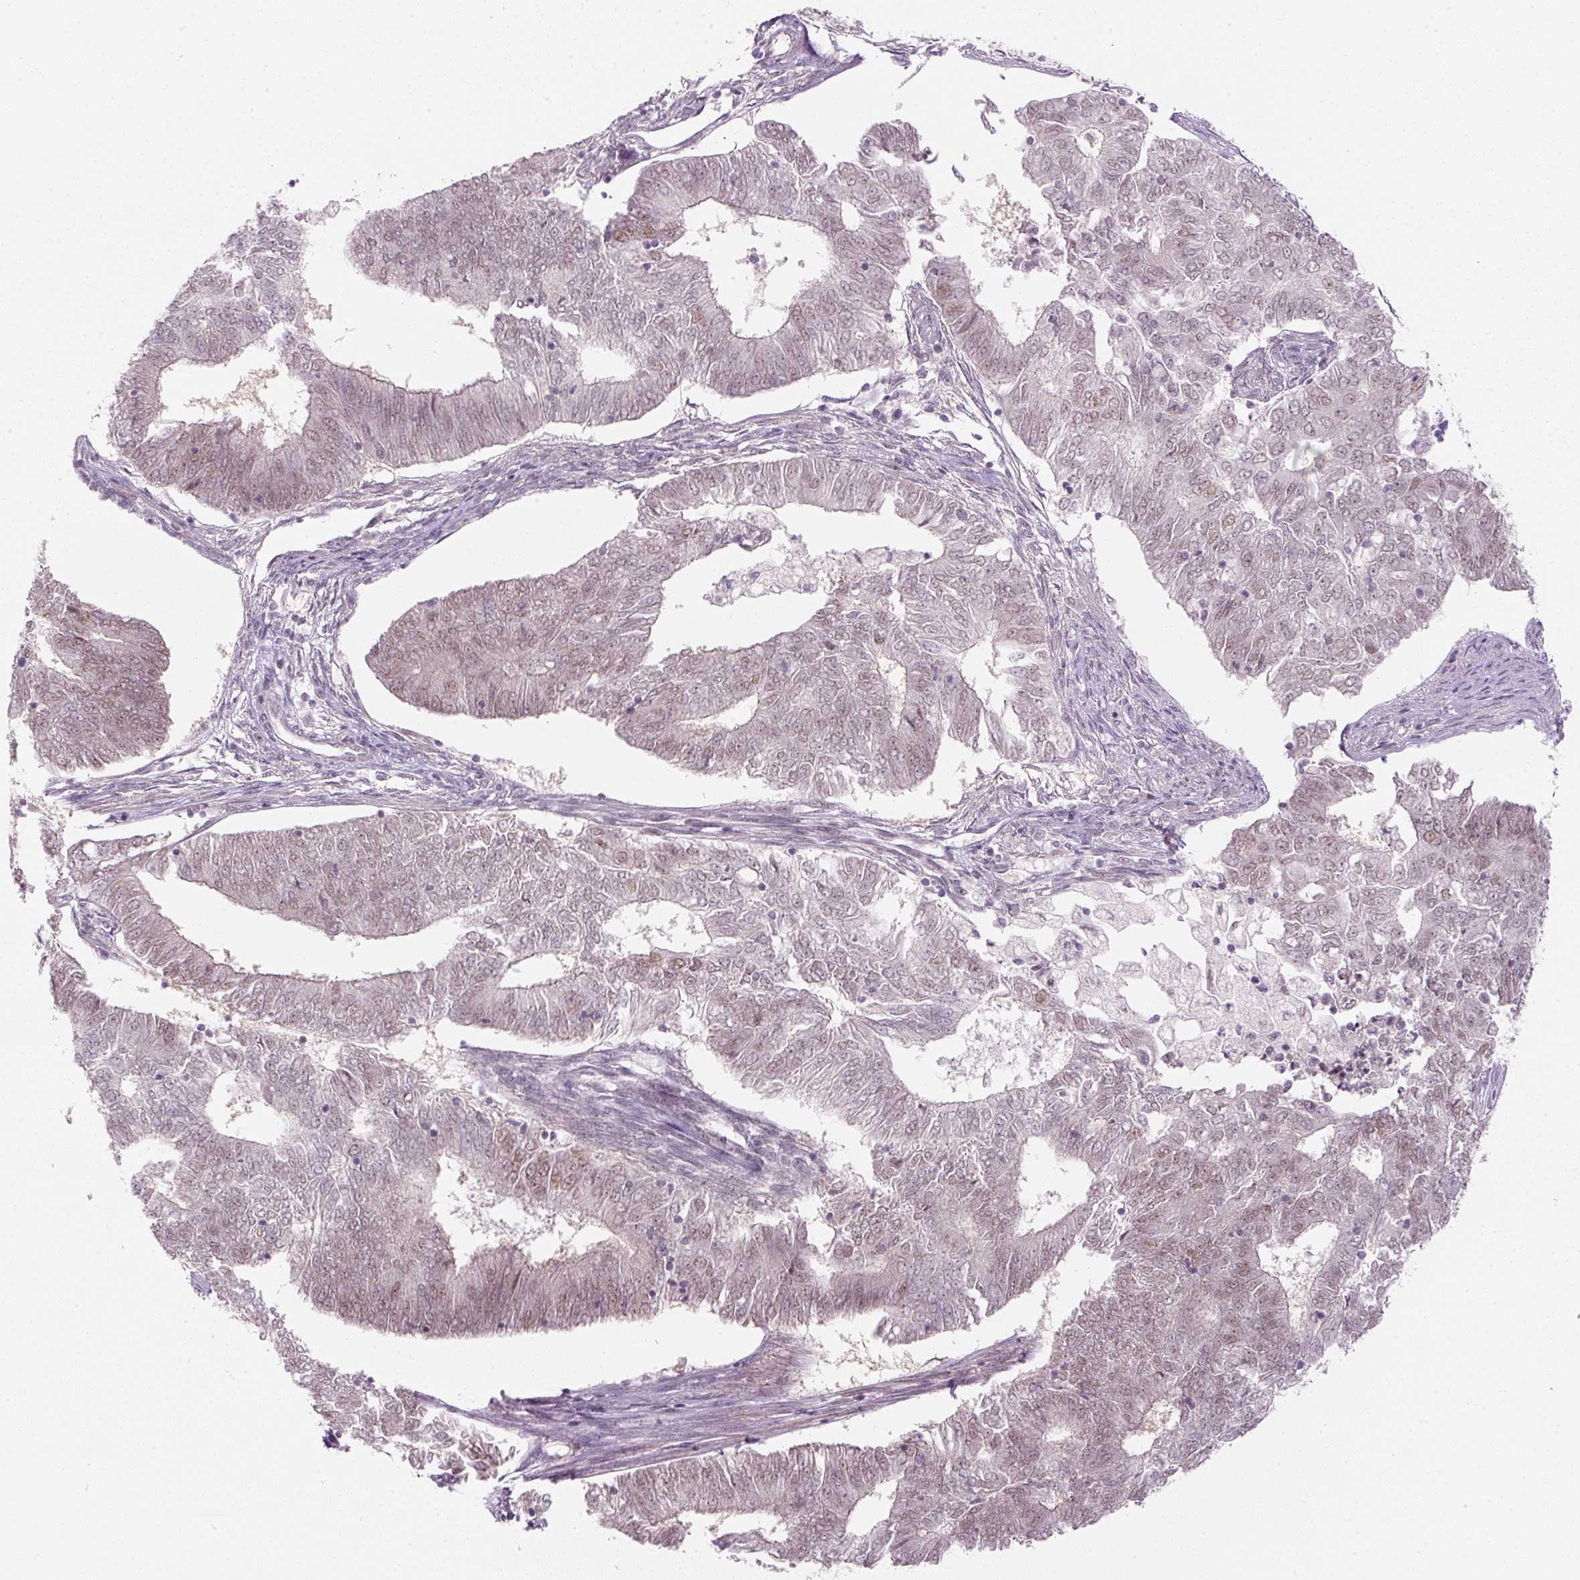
{"staining": {"intensity": "weak", "quantity": ">75%", "location": "nuclear"}, "tissue": "endometrial cancer", "cell_type": "Tumor cells", "image_type": "cancer", "snomed": [{"axis": "morphology", "description": "Adenocarcinoma, NOS"}, {"axis": "topography", "description": "Endometrium"}], "caption": "About >75% of tumor cells in adenocarcinoma (endometrial) display weak nuclear protein staining as visualized by brown immunohistochemical staining.", "gene": "U2AF2", "patient": {"sex": "female", "age": 62}}